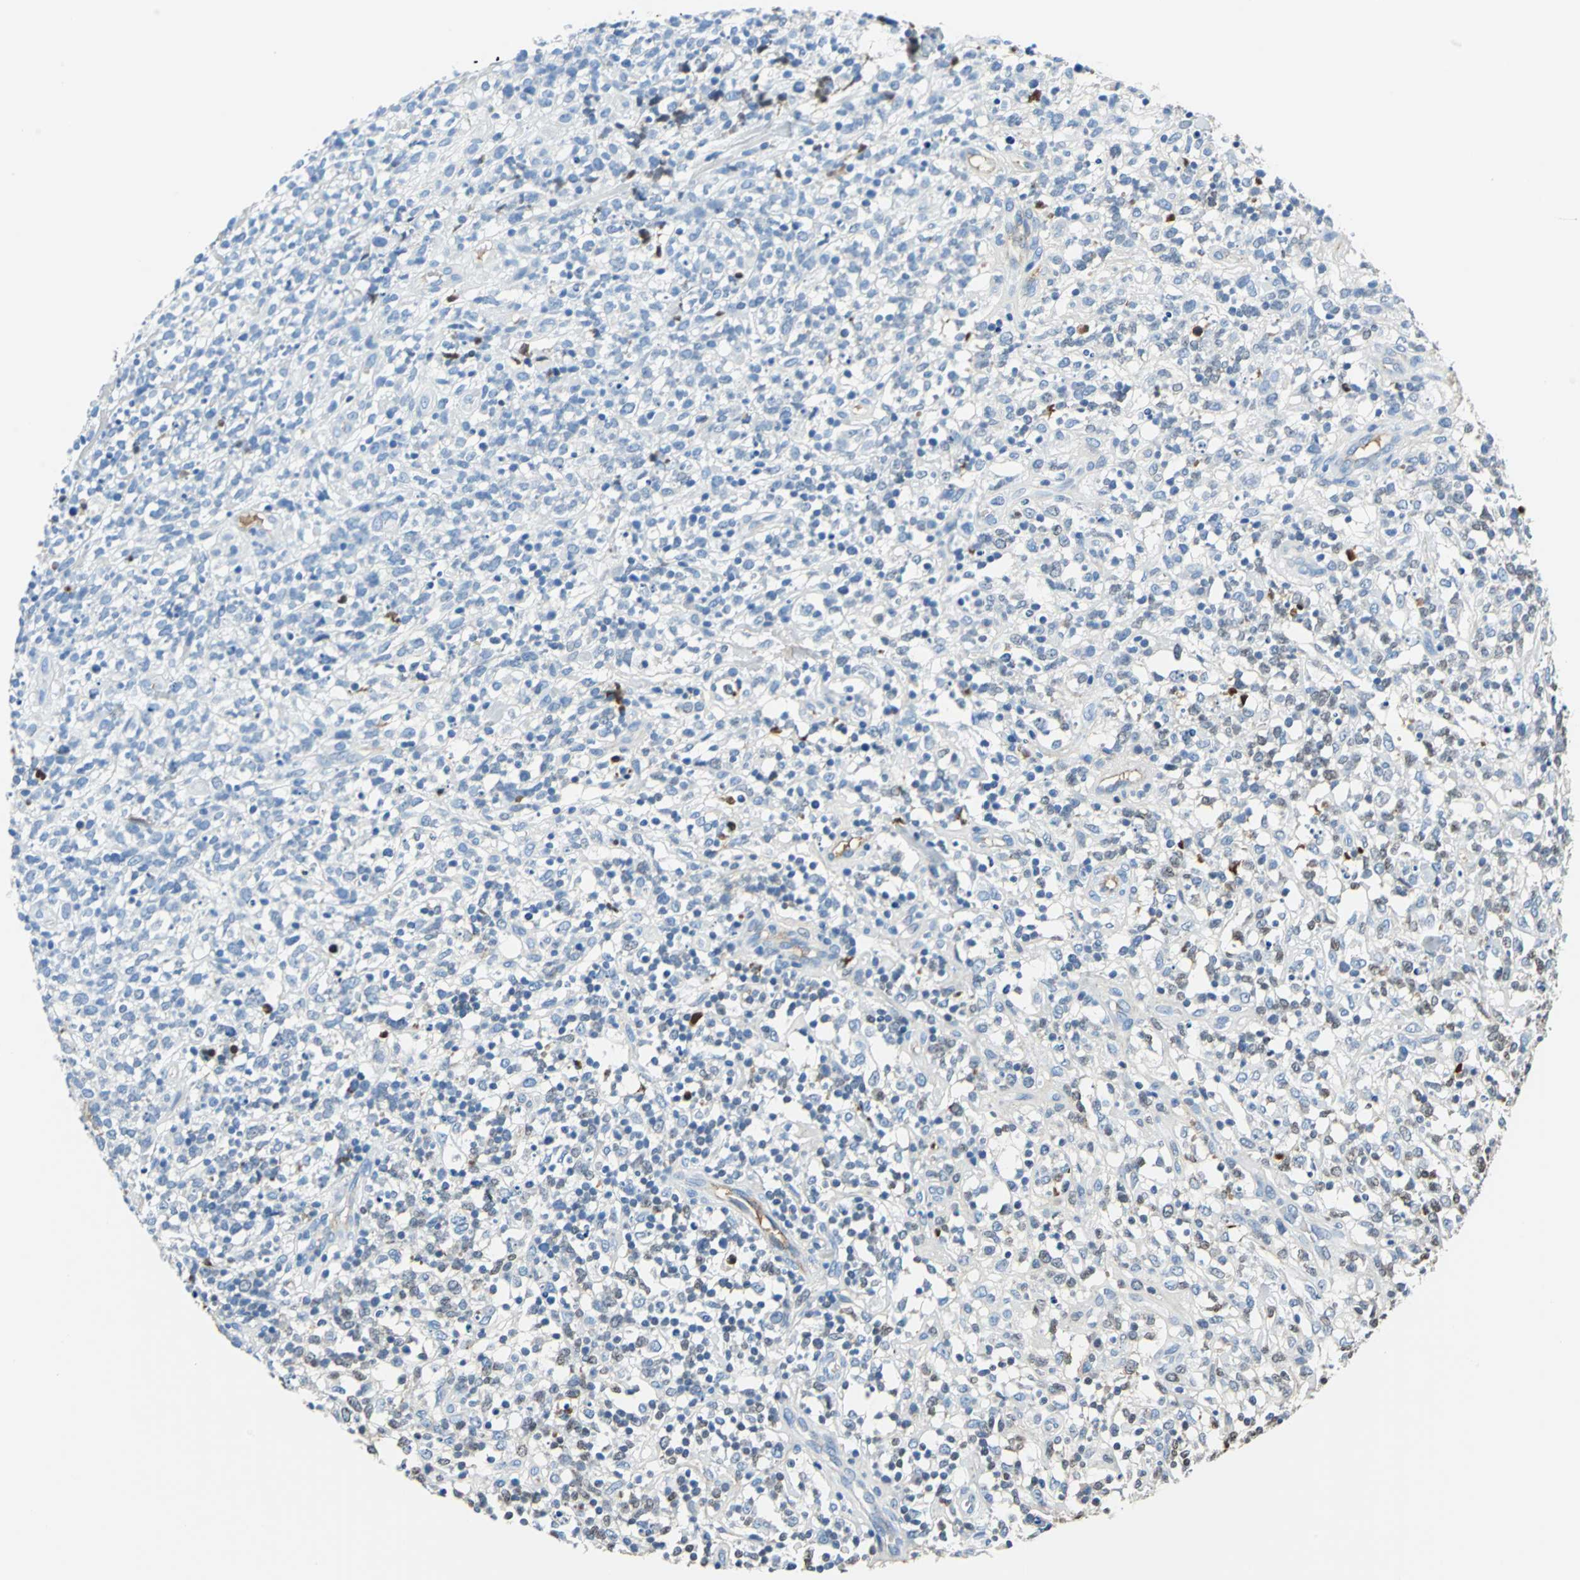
{"staining": {"intensity": "negative", "quantity": "none", "location": "none"}, "tissue": "lymphoma", "cell_type": "Tumor cells", "image_type": "cancer", "snomed": [{"axis": "morphology", "description": "Malignant lymphoma, non-Hodgkin's type, High grade"}, {"axis": "topography", "description": "Lymph node"}], "caption": "A high-resolution image shows immunohistochemistry (IHC) staining of high-grade malignant lymphoma, non-Hodgkin's type, which displays no significant staining in tumor cells.", "gene": "ALB", "patient": {"sex": "female", "age": 73}}